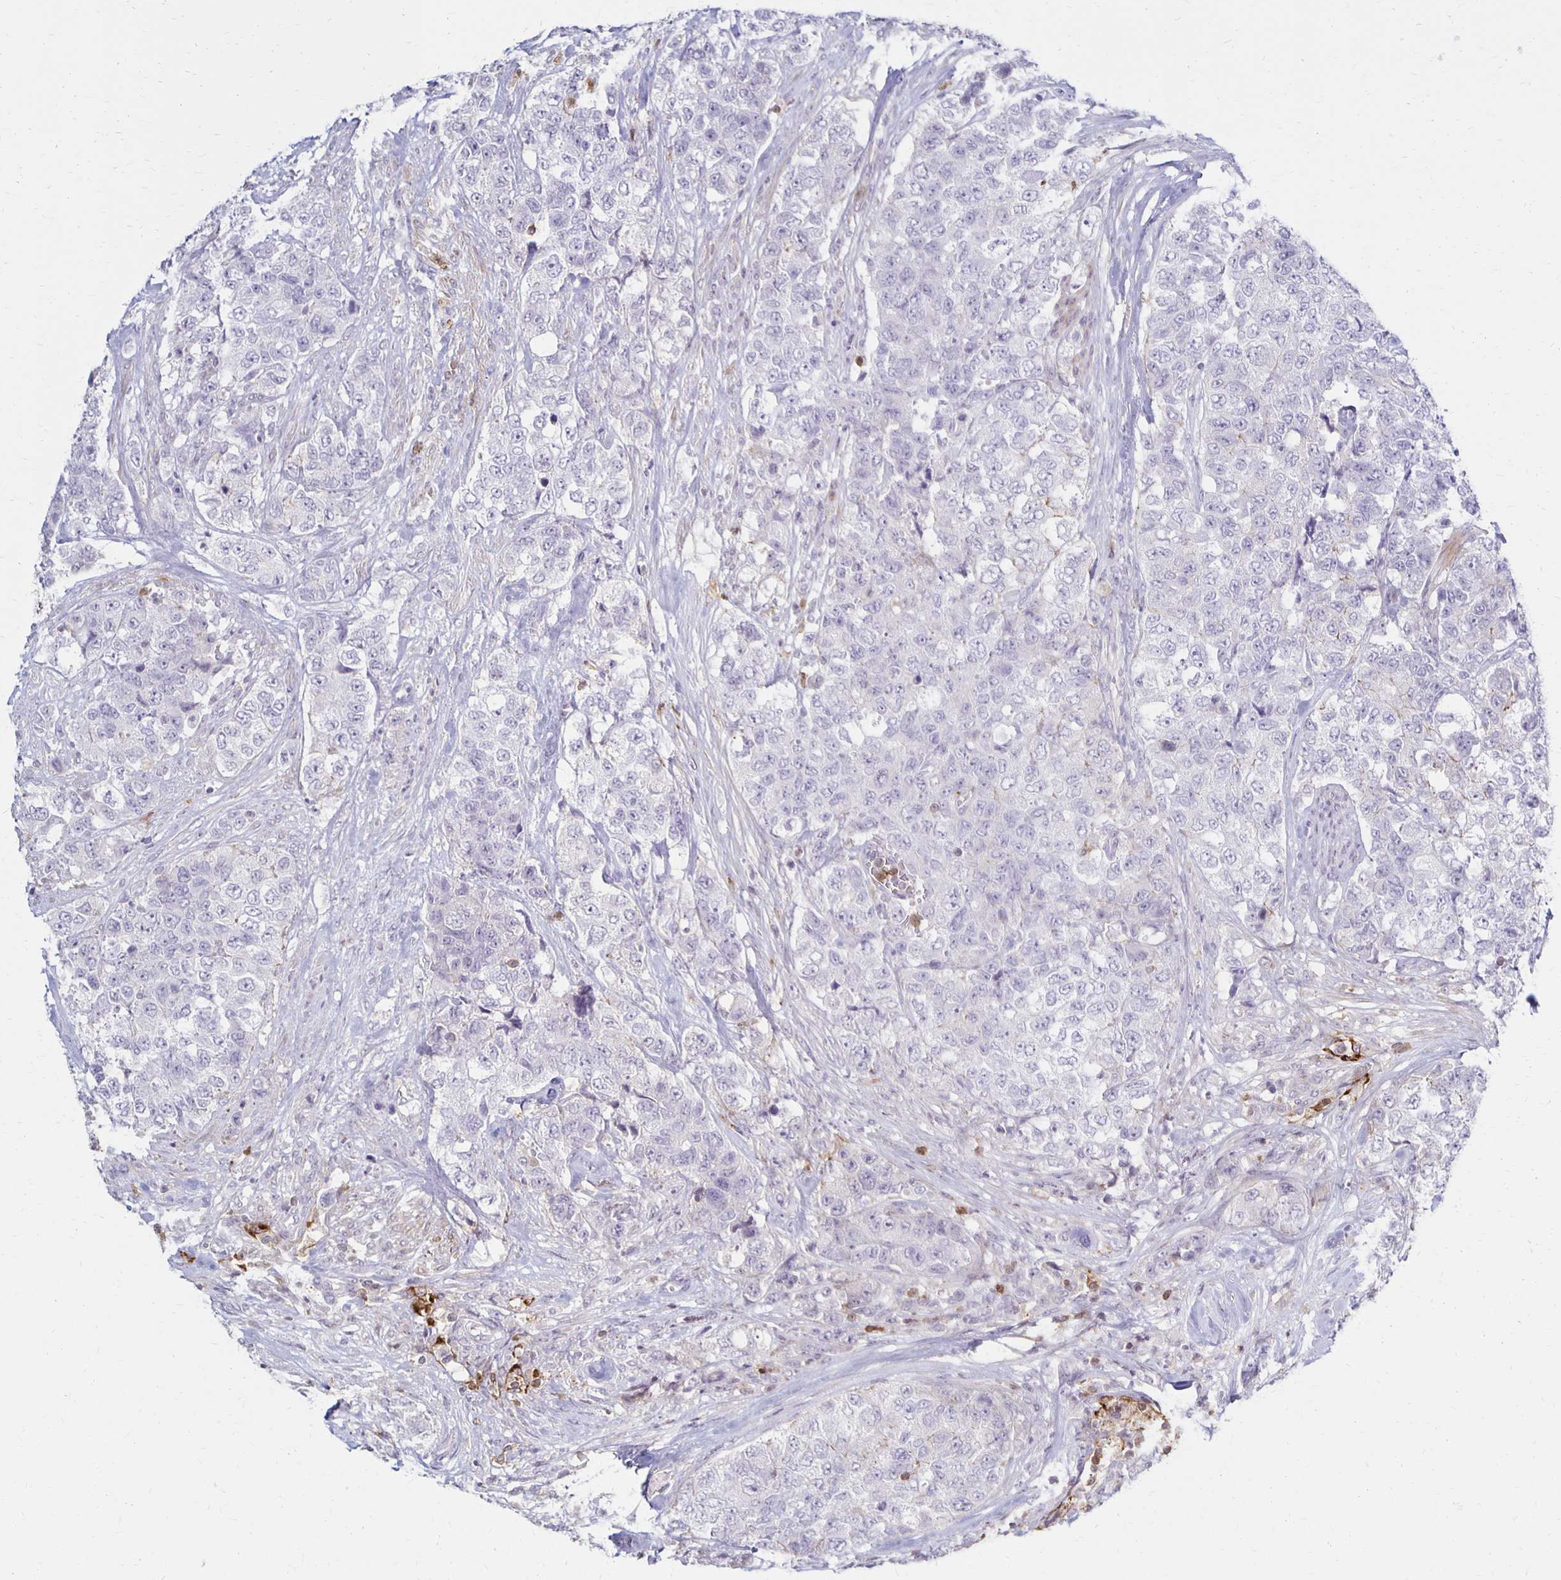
{"staining": {"intensity": "negative", "quantity": "none", "location": "none"}, "tissue": "urothelial cancer", "cell_type": "Tumor cells", "image_type": "cancer", "snomed": [{"axis": "morphology", "description": "Urothelial carcinoma, High grade"}, {"axis": "topography", "description": "Urinary bladder"}], "caption": "DAB (3,3'-diaminobenzidine) immunohistochemical staining of human urothelial carcinoma (high-grade) reveals no significant expression in tumor cells.", "gene": "CCL21", "patient": {"sex": "female", "age": 78}}